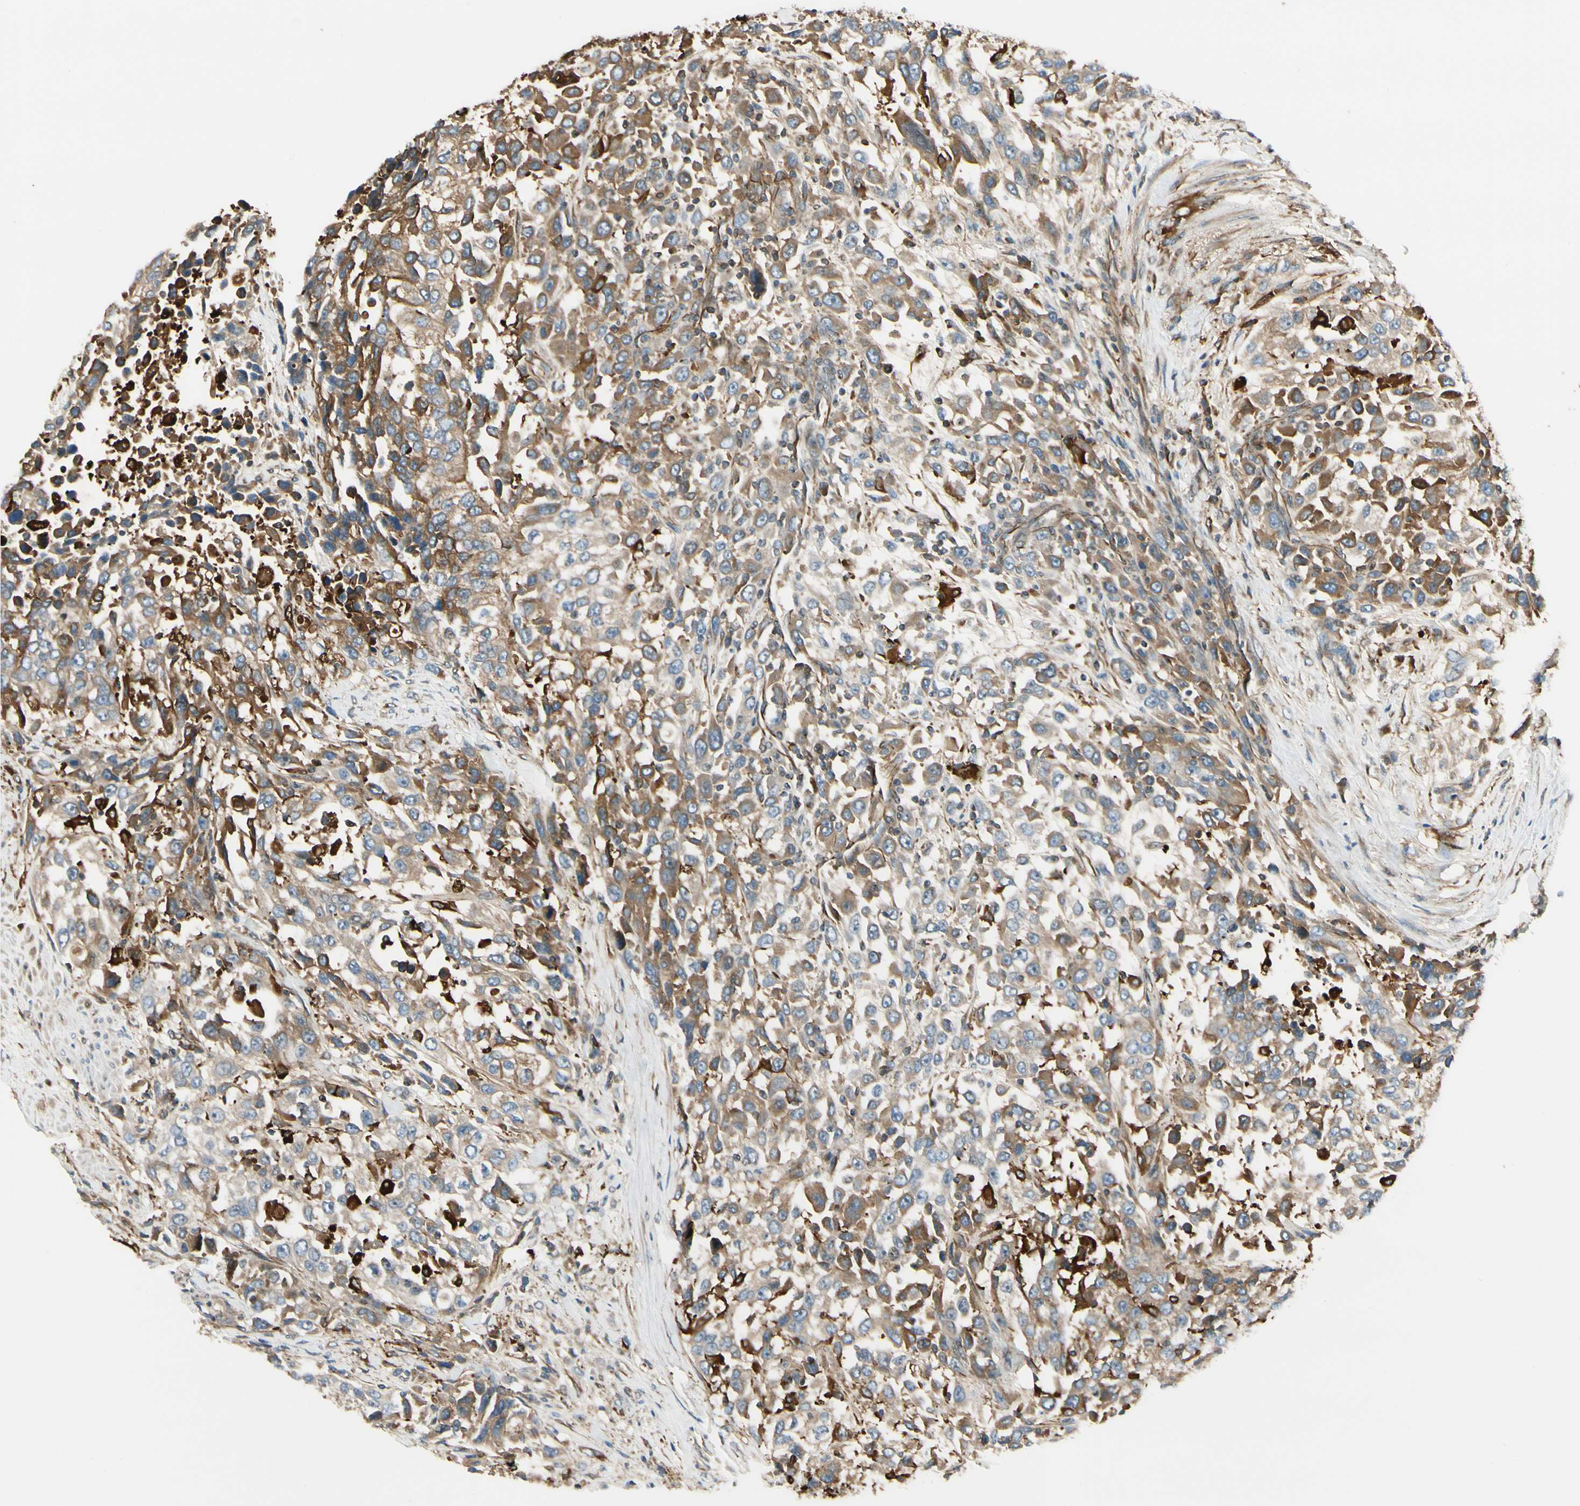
{"staining": {"intensity": "strong", "quantity": "25%-75%", "location": "cytoplasmic/membranous"}, "tissue": "urothelial cancer", "cell_type": "Tumor cells", "image_type": "cancer", "snomed": [{"axis": "morphology", "description": "Urothelial carcinoma, High grade"}, {"axis": "topography", "description": "Urinary bladder"}], "caption": "High-grade urothelial carcinoma tissue demonstrates strong cytoplasmic/membranous positivity in about 25%-75% of tumor cells The staining is performed using DAB (3,3'-diaminobenzidine) brown chromogen to label protein expression. The nuclei are counter-stained blue using hematoxylin.", "gene": "FTH1", "patient": {"sex": "female", "age": 80}}